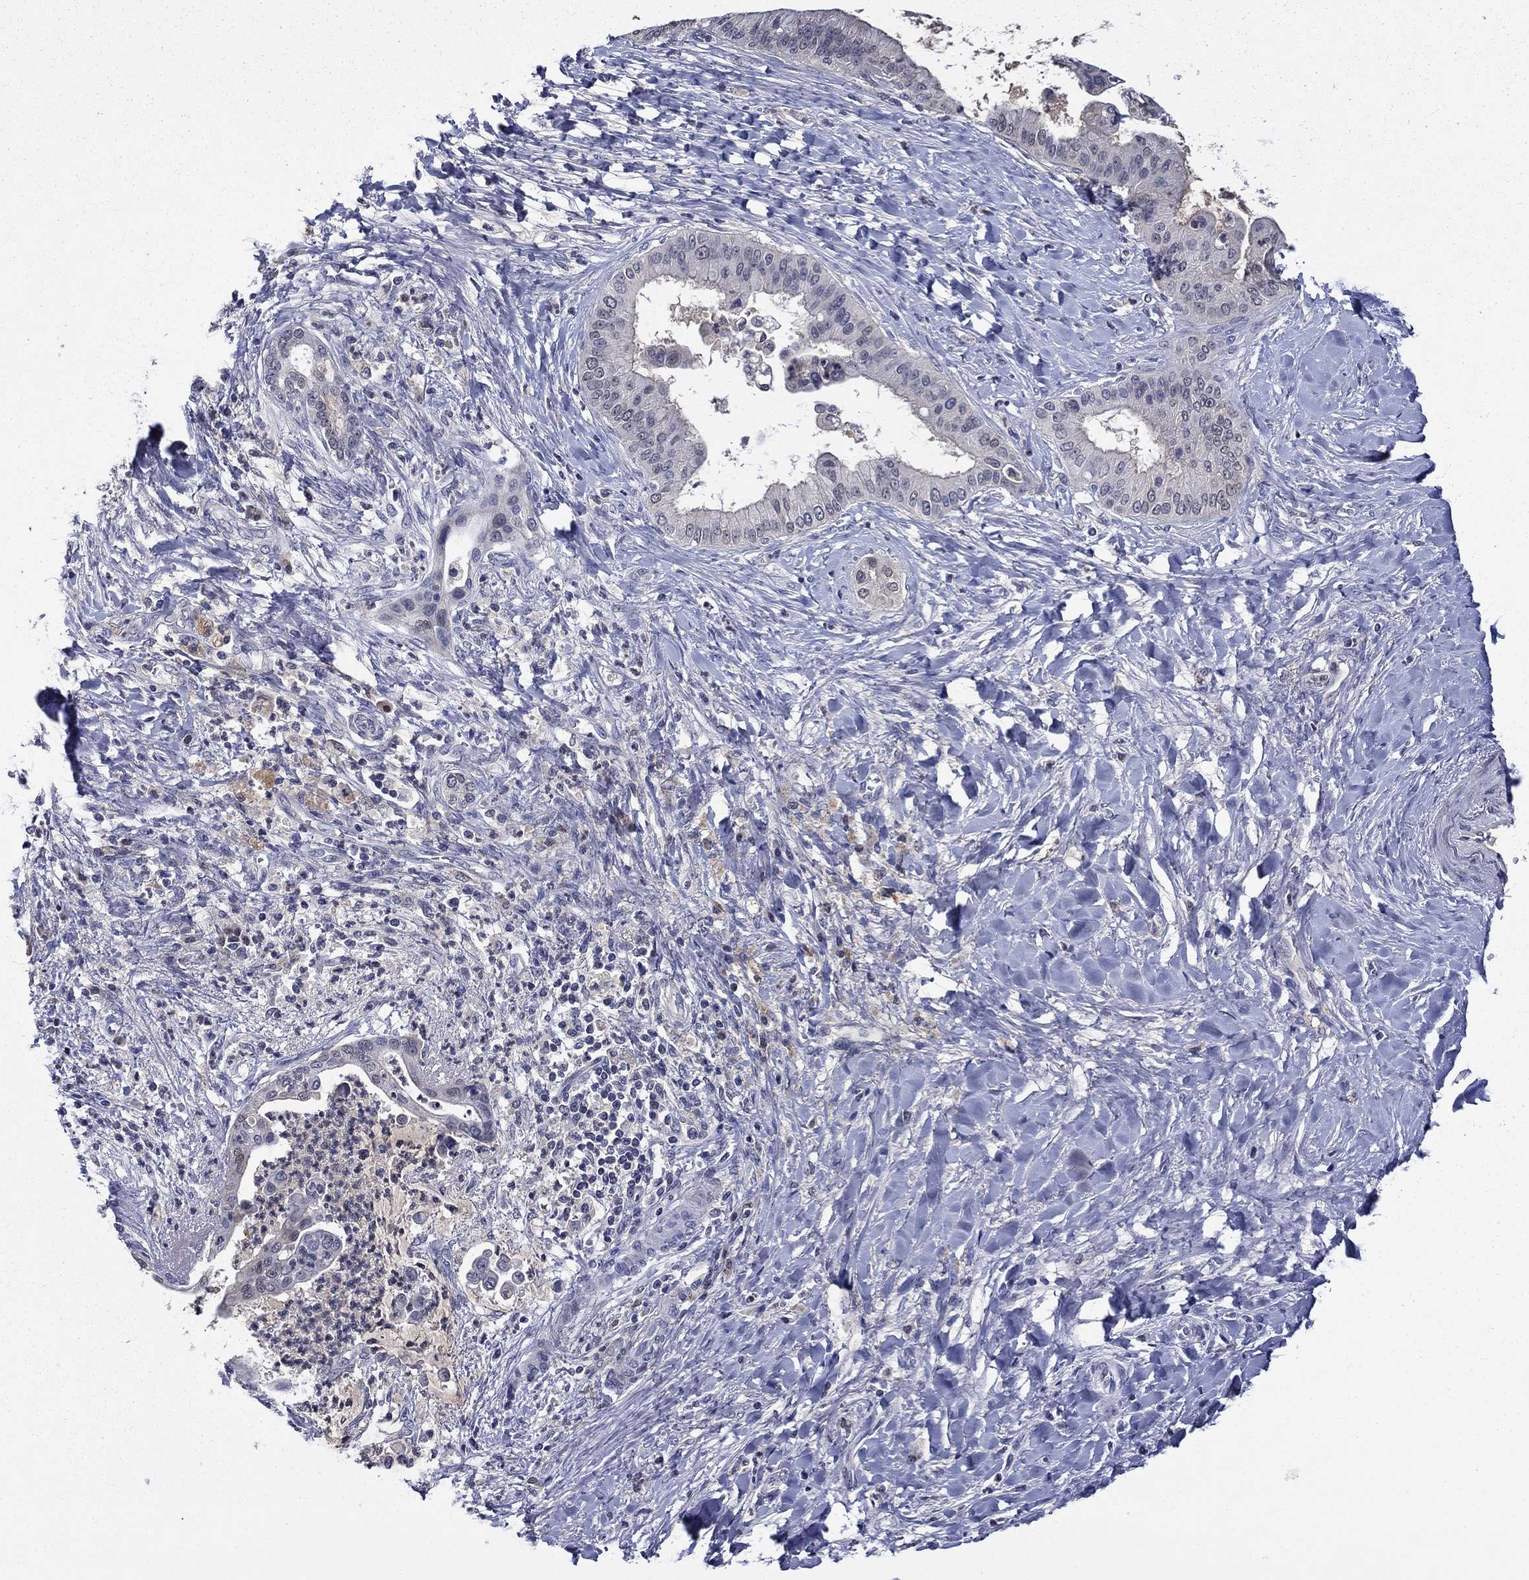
{"staining": {"intensity": "negative", "quantity": "none", "location": "none"}, "tissue": "liver cancer", "cell_type": "Tumor cells", "image_type": "cancer", "snomed": [{"axis": "morphology", "description": "Cholangiocarcinoma"}, {"axis": "topography", "description": "Liver"}], "caption": "Human liver cholangiocarcinoma stained for a protein using immunohistochemistry demonstrates no expression in tumor cells.", "gene": "DDTL", "patient": {"sex": "female", "age": 54}}